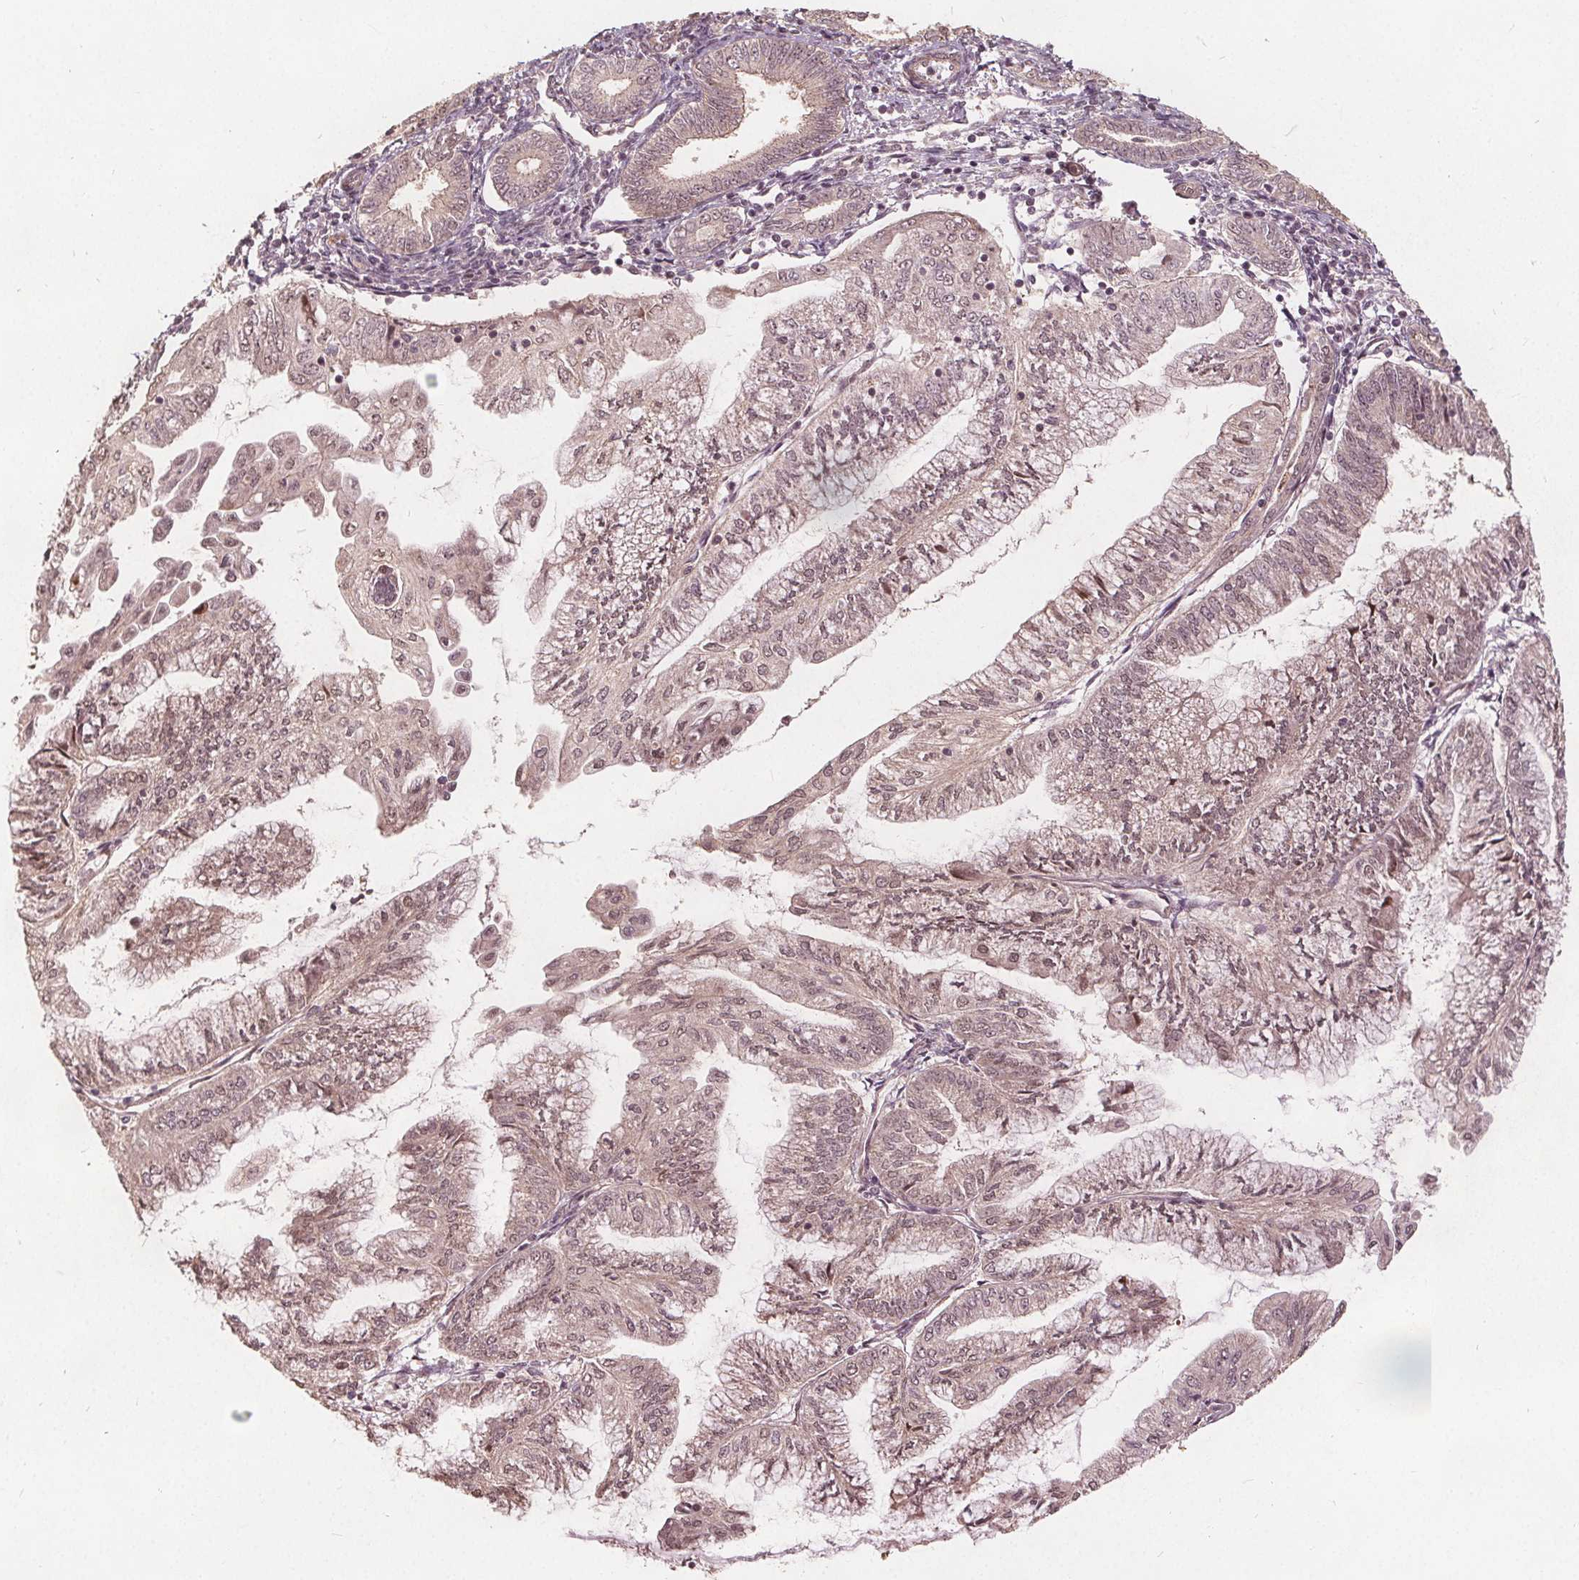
{"staining": {"intensity": "weak", "quantity": ">75%", "location": "cytoplasmic/membranous,nuclear"}, "tissue": "endometrial cancer", "cell_type": "Tumor cells", "image_type": "cancer", "snomed": [{"axis": "morphology", "description": "Adenocarcinoma, NOS"}, {"axis": "topography", "description": "Endometrium"}], "caption": "This image reveals endometrial cancer (adenocarcinoma) stained with IHC to label a protein in brown. The cytoplasmic/membranous and nuclear of tumor cells show weak positivity for the protein. Nuclei are counter-stained blue.", "gene": "PPP1CB", "patient": {"sex": "female", "age": 55}}